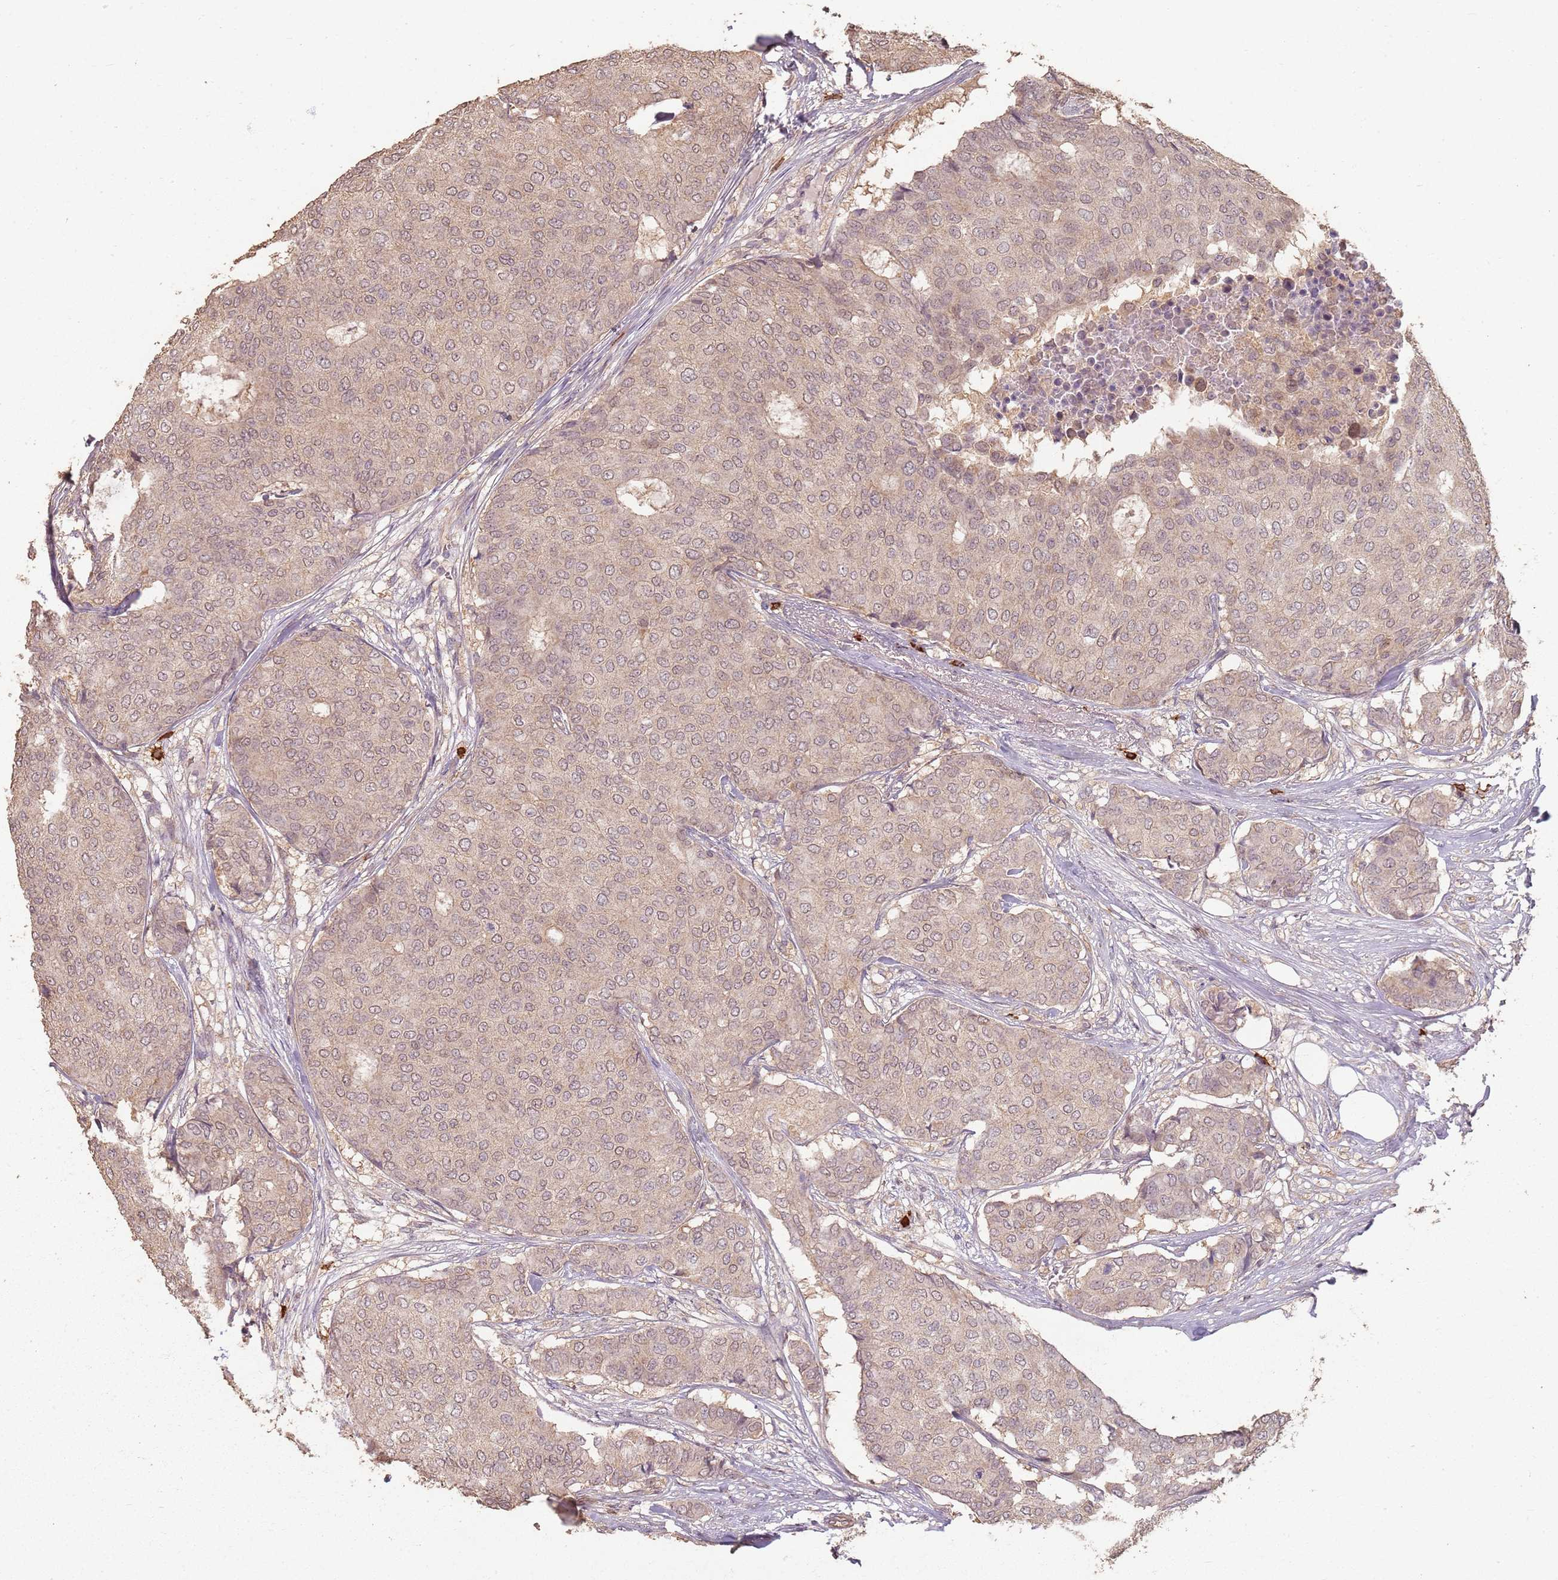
{"staining": {"intensity": "weak", "quantity": ">75%", "location": "cytoplasmic/membranous,nuclear"}, "tissue": "breast cancer", "cell_type": "Tumor cells", "image_type": "cancer", "snomed": [{"axis": "morphology", "description": "Duct carcinoma"}, {"axis": "topography", "description": "Breast"}], "caption": "Human breast intraductal carcinoma stained with a protein marker reveals weak staining in tumor cells.", "gene": "CCDC168", "patient": {"sex": "female", "age": 75}}